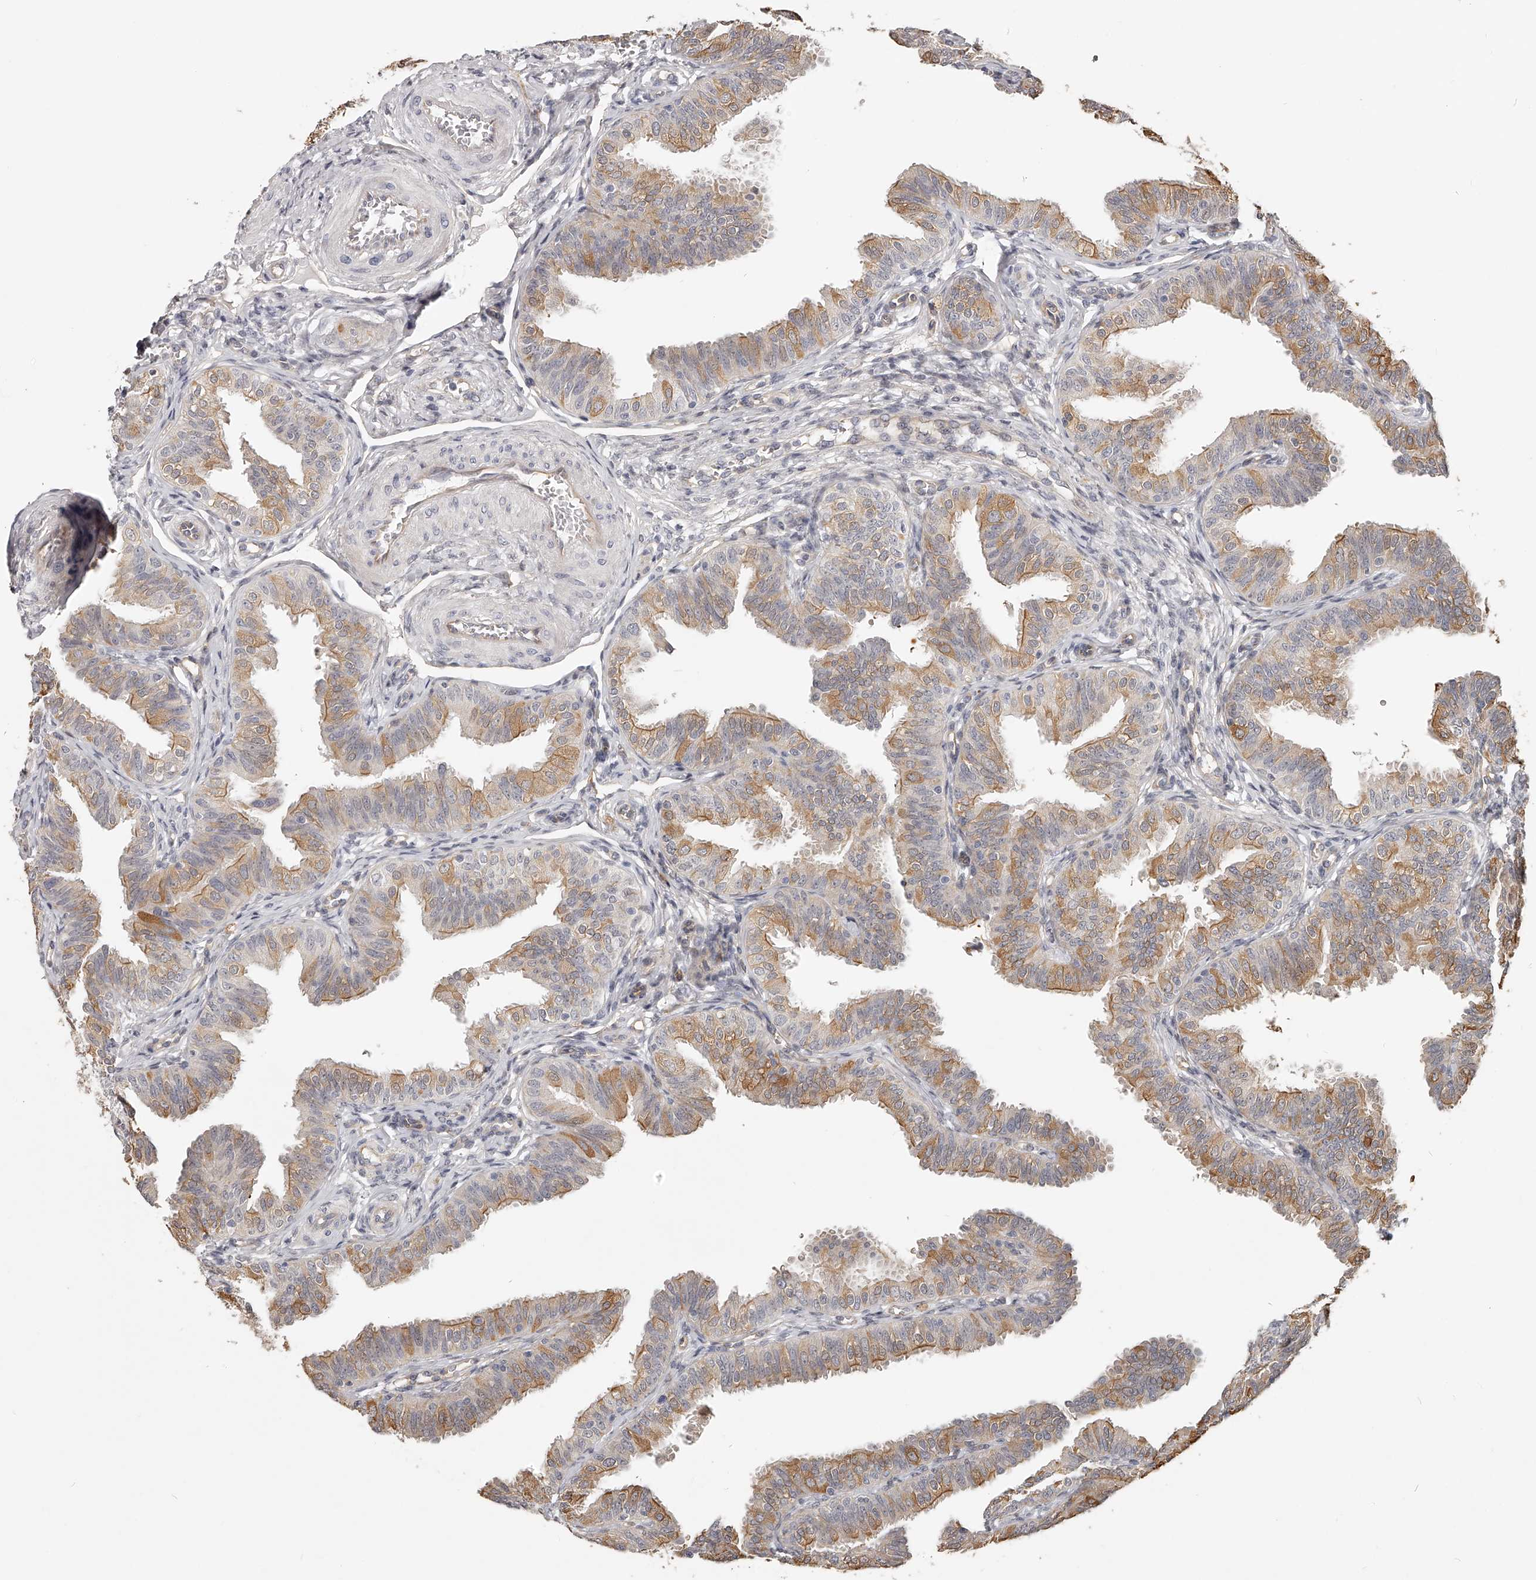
{"staining": {"intensity": "moderate", "quantity": ">75%", "location": "cytoplasmic/membranous"}, "tissue": "fallopian tube", "cell_type": "Glandular cells", "image_type": "normal", "snomed": [{"axis": "morphology", "description": "Normal tissue, NOS"}, {"axis": "topography", "description": "Fallopian tube"}], "caption": "Moderate cytoplasmic/membranous protein staining is identified in approximately >75% of glandular cells in fallopian tube.", "gene": "ZNF582", "patient": {"sex": "female", "age": 35}}